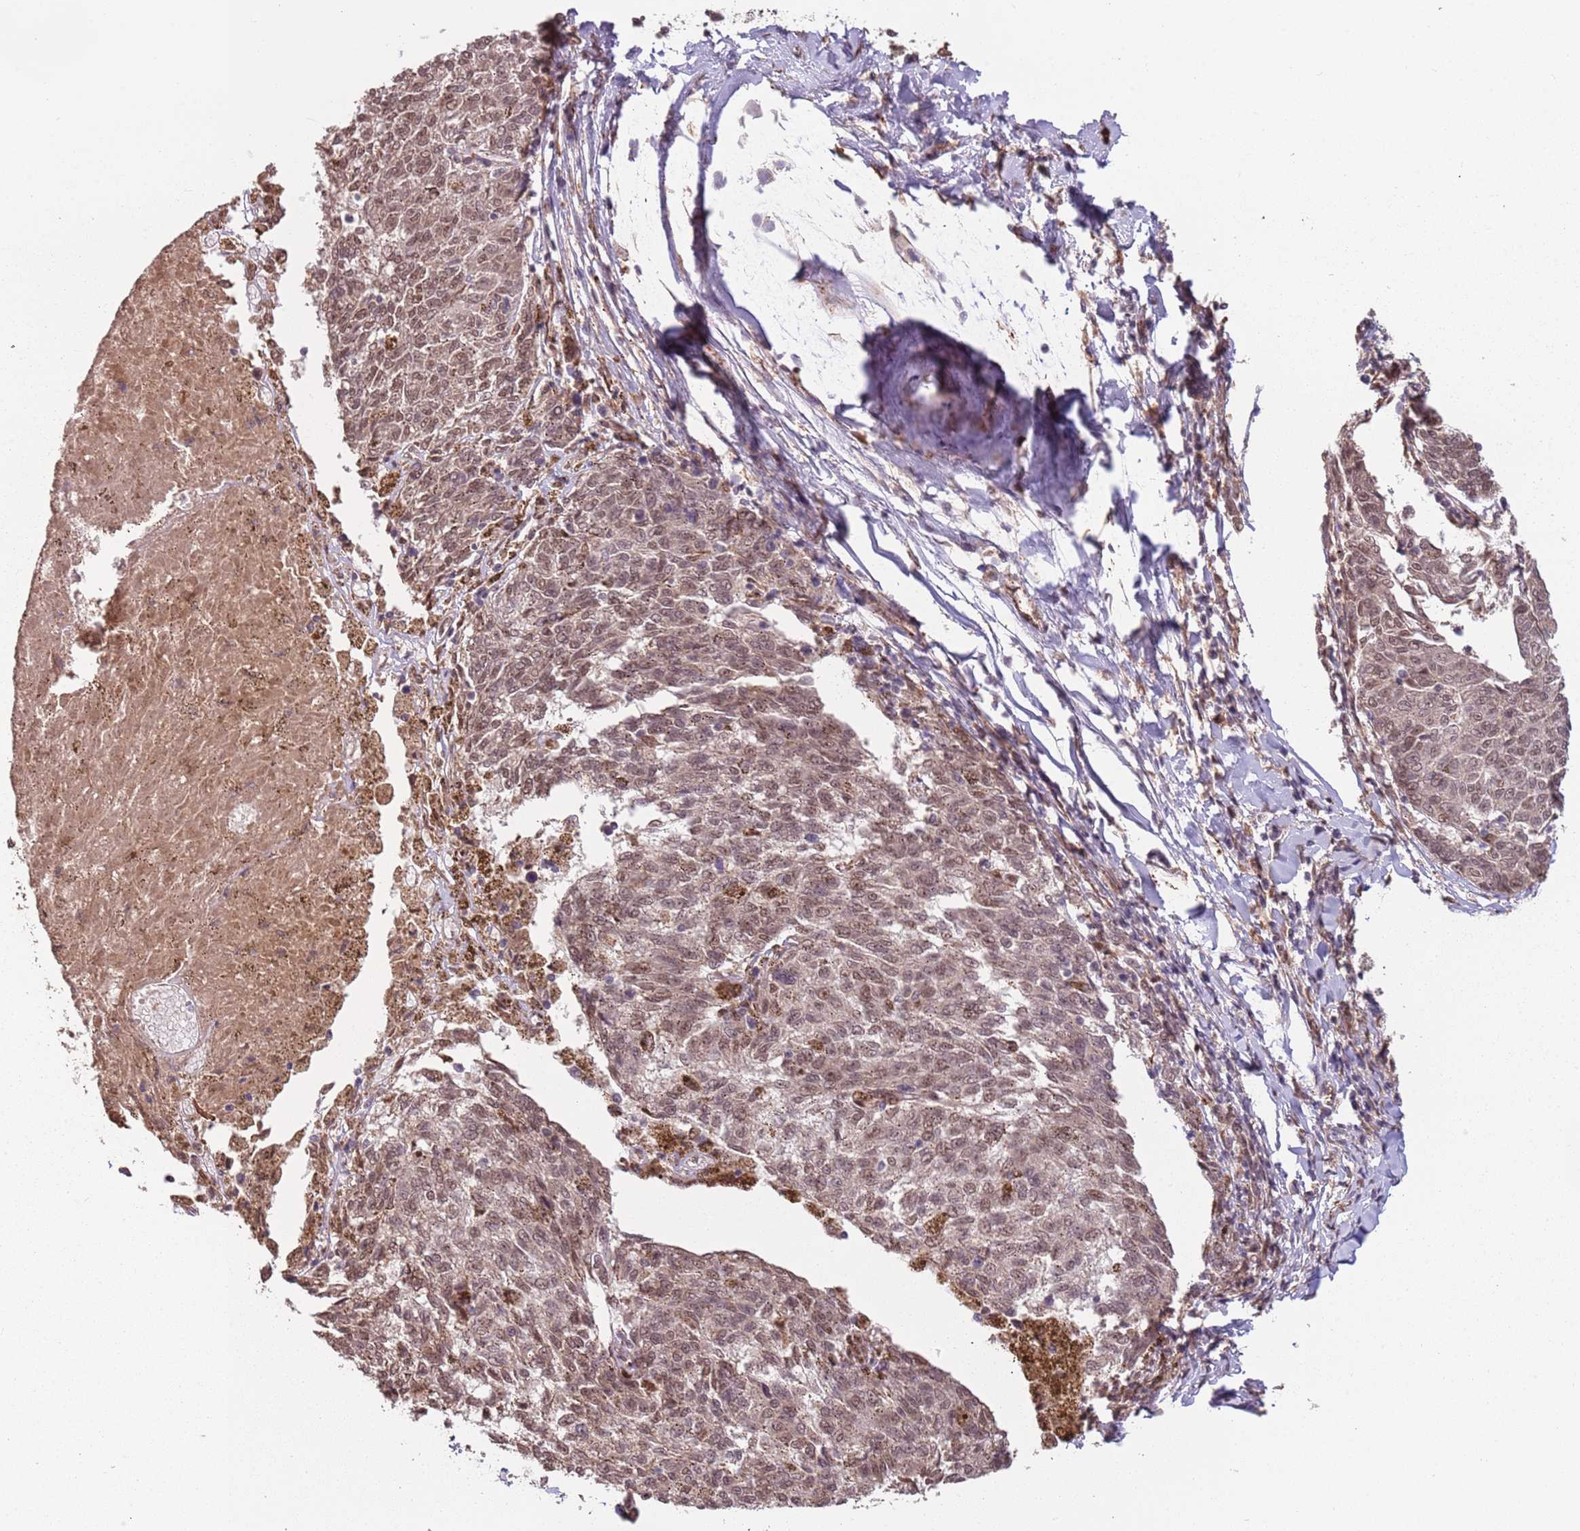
{"staining": {"intensity": "weak", "quantity": ">75%", "location": "nuclear"}, "tissue": "melanoma", "cell_type": "Tumor cells", "image_type": "cancer", "snomed": [{"axis": "morphology", "description": "Malignant melanoma, NOS"}, {"axis": "topography", "description": "Skin"}], "caption": "The micrograph shows immunohistochemical staining of melanoma. There is weak nuclear positivity is identified in about >75% of tumor cells. The staining was performed using DAB, with brown indicating positive protein expression. Nuclei are stained blue with hematoxylin.", "gene": "POLR3H", "patient": {"sex": "female", "age": 72}}